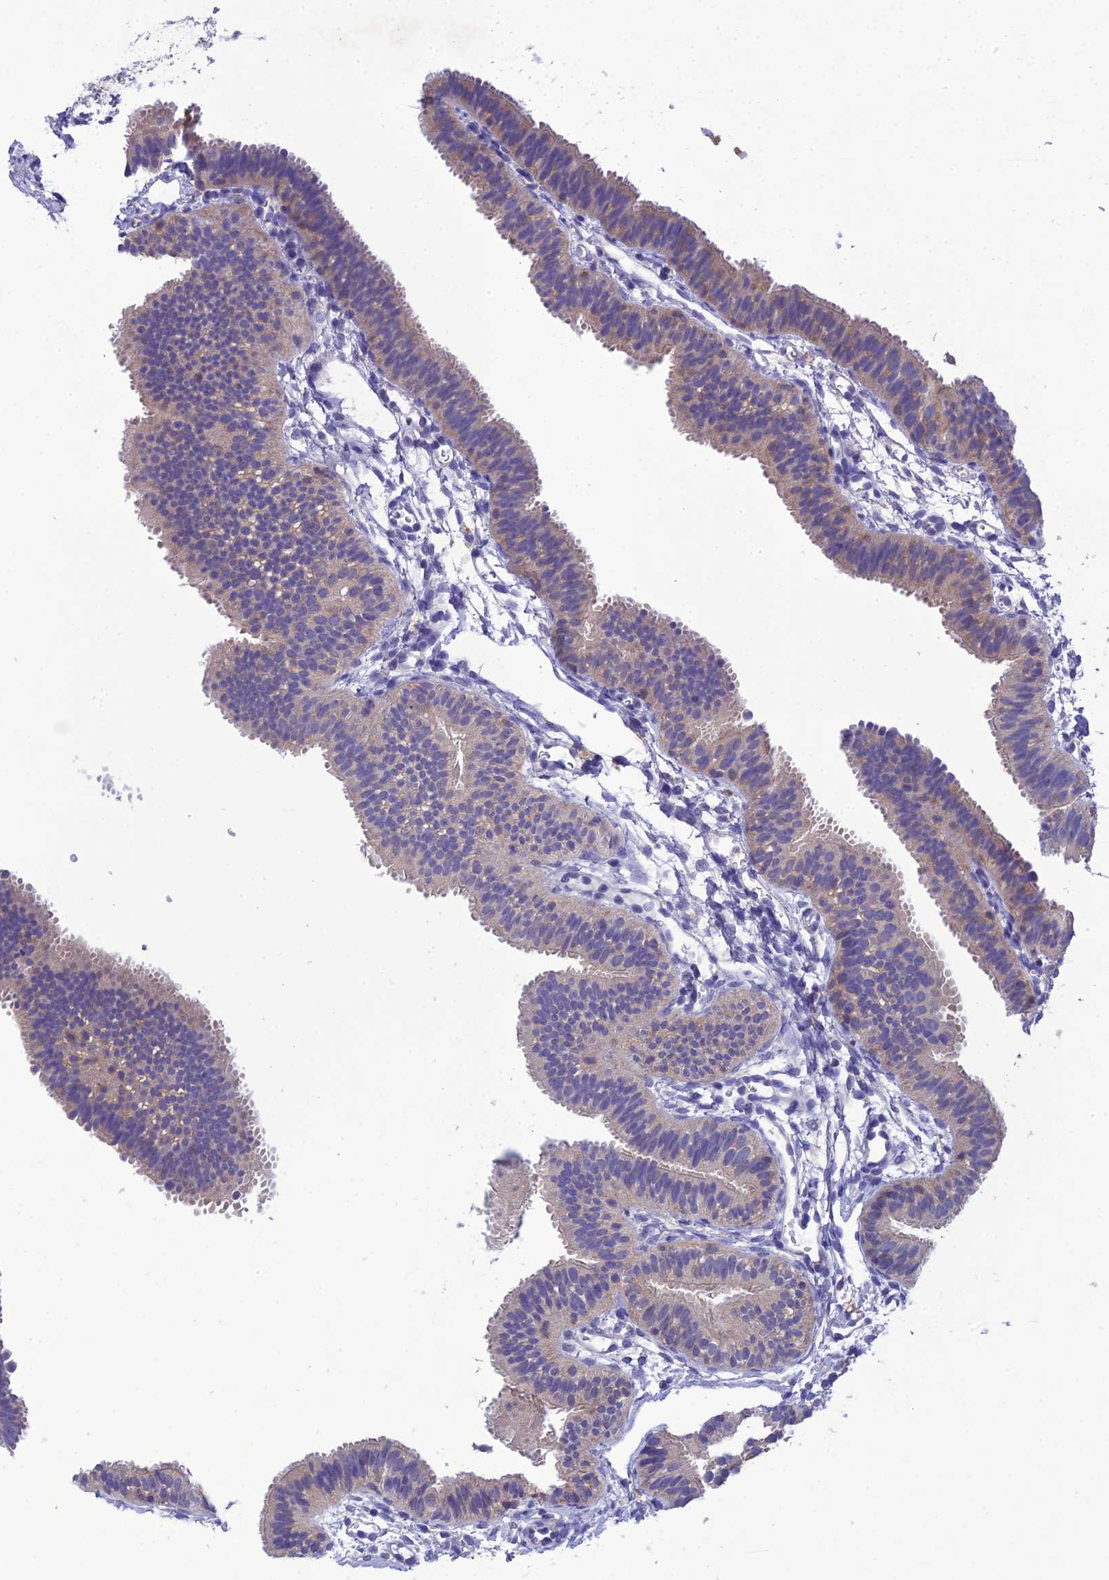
{"staining": {"intensity": "negative", "quantity": "none", "location": "none"}, "tissue": "fallopian tube", "cell_type": "Glandular cells", "image_type": "normal", "snomed": [{"axis": "morphology", "description": "Normal tissue, NOS"}, {"axis": "topography", "description": "Fallopian tube"}], "caption": "A photomicrograph of human fallopian tube is negative for staining in glandular cells. Nuclei are stained in blue.", "gene": "SNX24", "patient": {"sex": "female", "age": 35}}